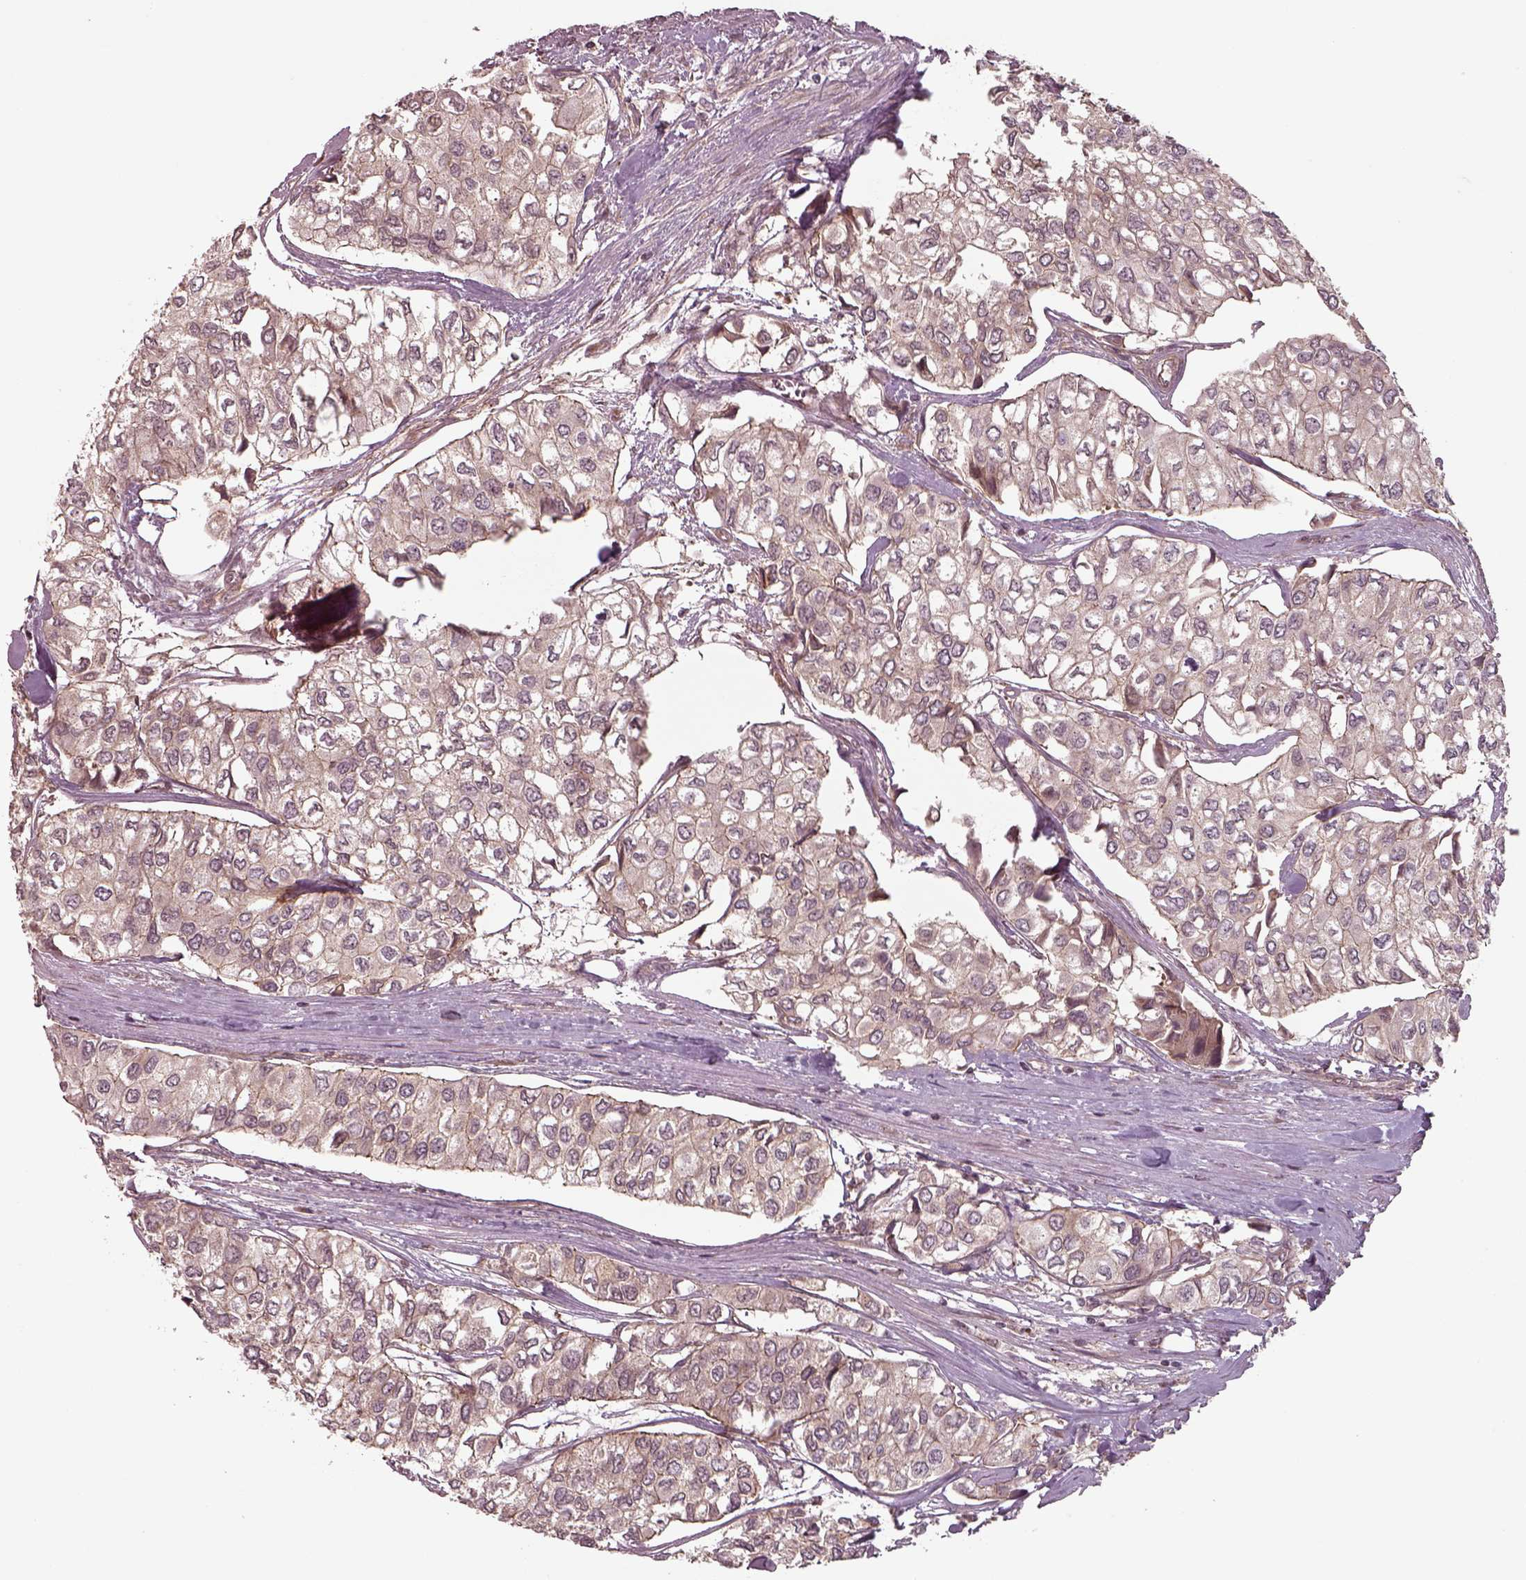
{"staining": {"intensity": "weak", "quantity": "<25%", "location": "cytoplasmic/membranous"}, "tissue": "urothelial cancer", "cell_type": "Tumor cells", "image_type": "cancer", "snomed": [{"axis": "morphology", "description": "Urothelial carcinoma, High grade"}, {"axis": "topography", "description": "Urinary bladder"}], "caption": "Urothelial cancer stained for a protein using immunohistochemistry exhibits no positivity tumor cells.", "gene": "CHMP3", "patient": {"sex": "male", "age": 73}}